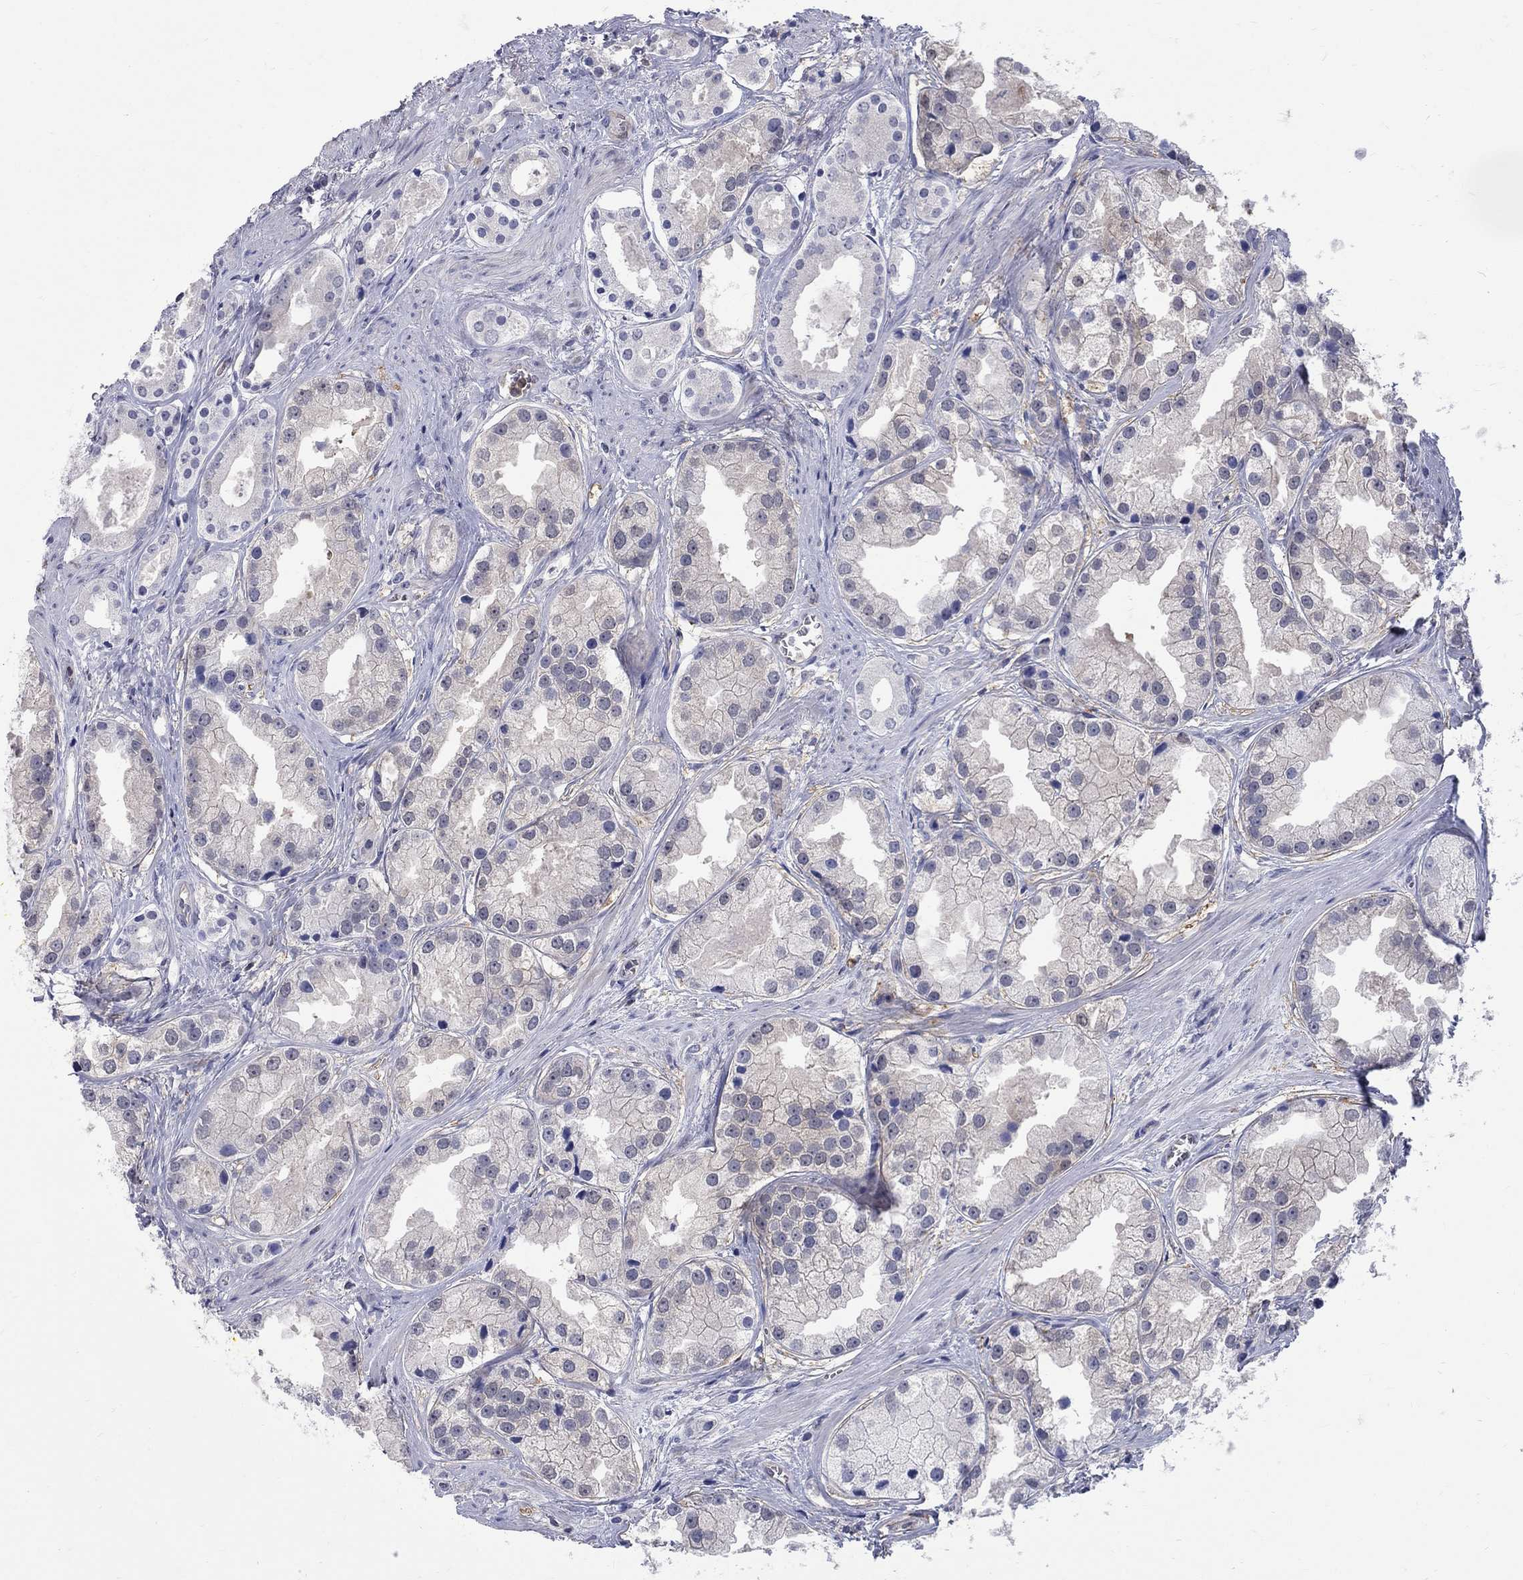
{"staining": {"intensity": "negative", "quantity": "none", "location": "none"}, "tissue": "prostate cancer", "cell_type": "Tumor cells", "image_type": "cancer", "snomed": [{"axis": "morphology", "description": "Adenocarcinoma, NOS"}, {"axis": "topography", "description": "Prostate"}], "caption": "Tumor cells show no significant staining in adenocarcinoma (prostate).", "gene": "HKDC1", "patient": {"sex": "male", "age": 61}}